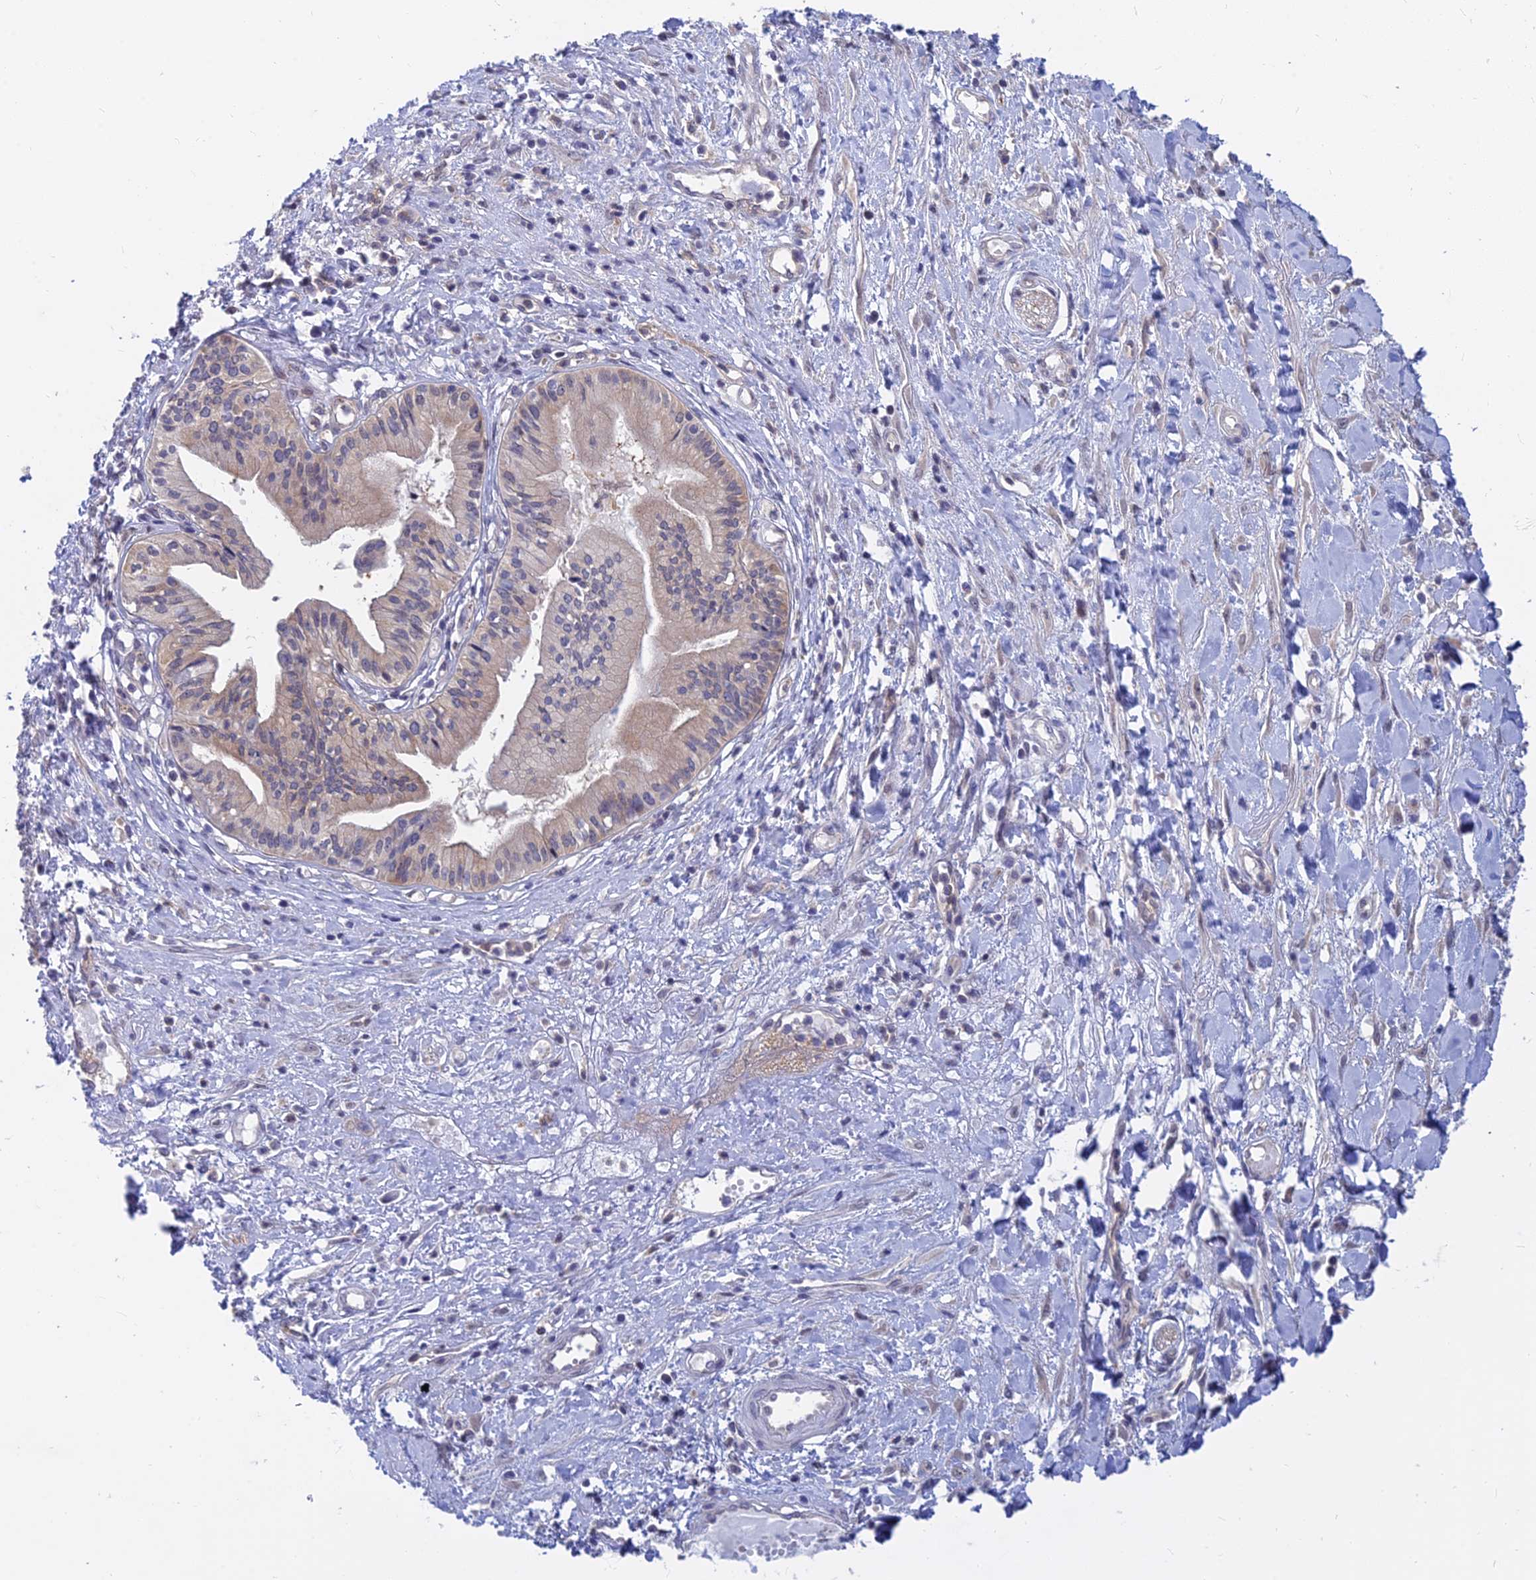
{"staining": {"intensity": "weak", "quantity": "25%-75%", "location": "cytoplasmic/membranous"}, "tissue": "pancreatic cancer", "cell_type": "Tumor cells", "image_type": "cancer", "snomed": [{"axis": "morphology", "description": "Adenocarcinoma, NOS"}, {"axis": "topography", "description": "Pancreas"}], "caption": "Protein expression analysis of human adenocarcinoma (pancreatic) reveals weak cytoplasmic/membranous positivity in about 25%-75% of tumor cells. (DAB (3,3'-diaminobenzidine) = brown stain, brightfield microscopy at high magnification).", "gene": "B3GALT4", "patient": {"sex": "female", "age": 50}}